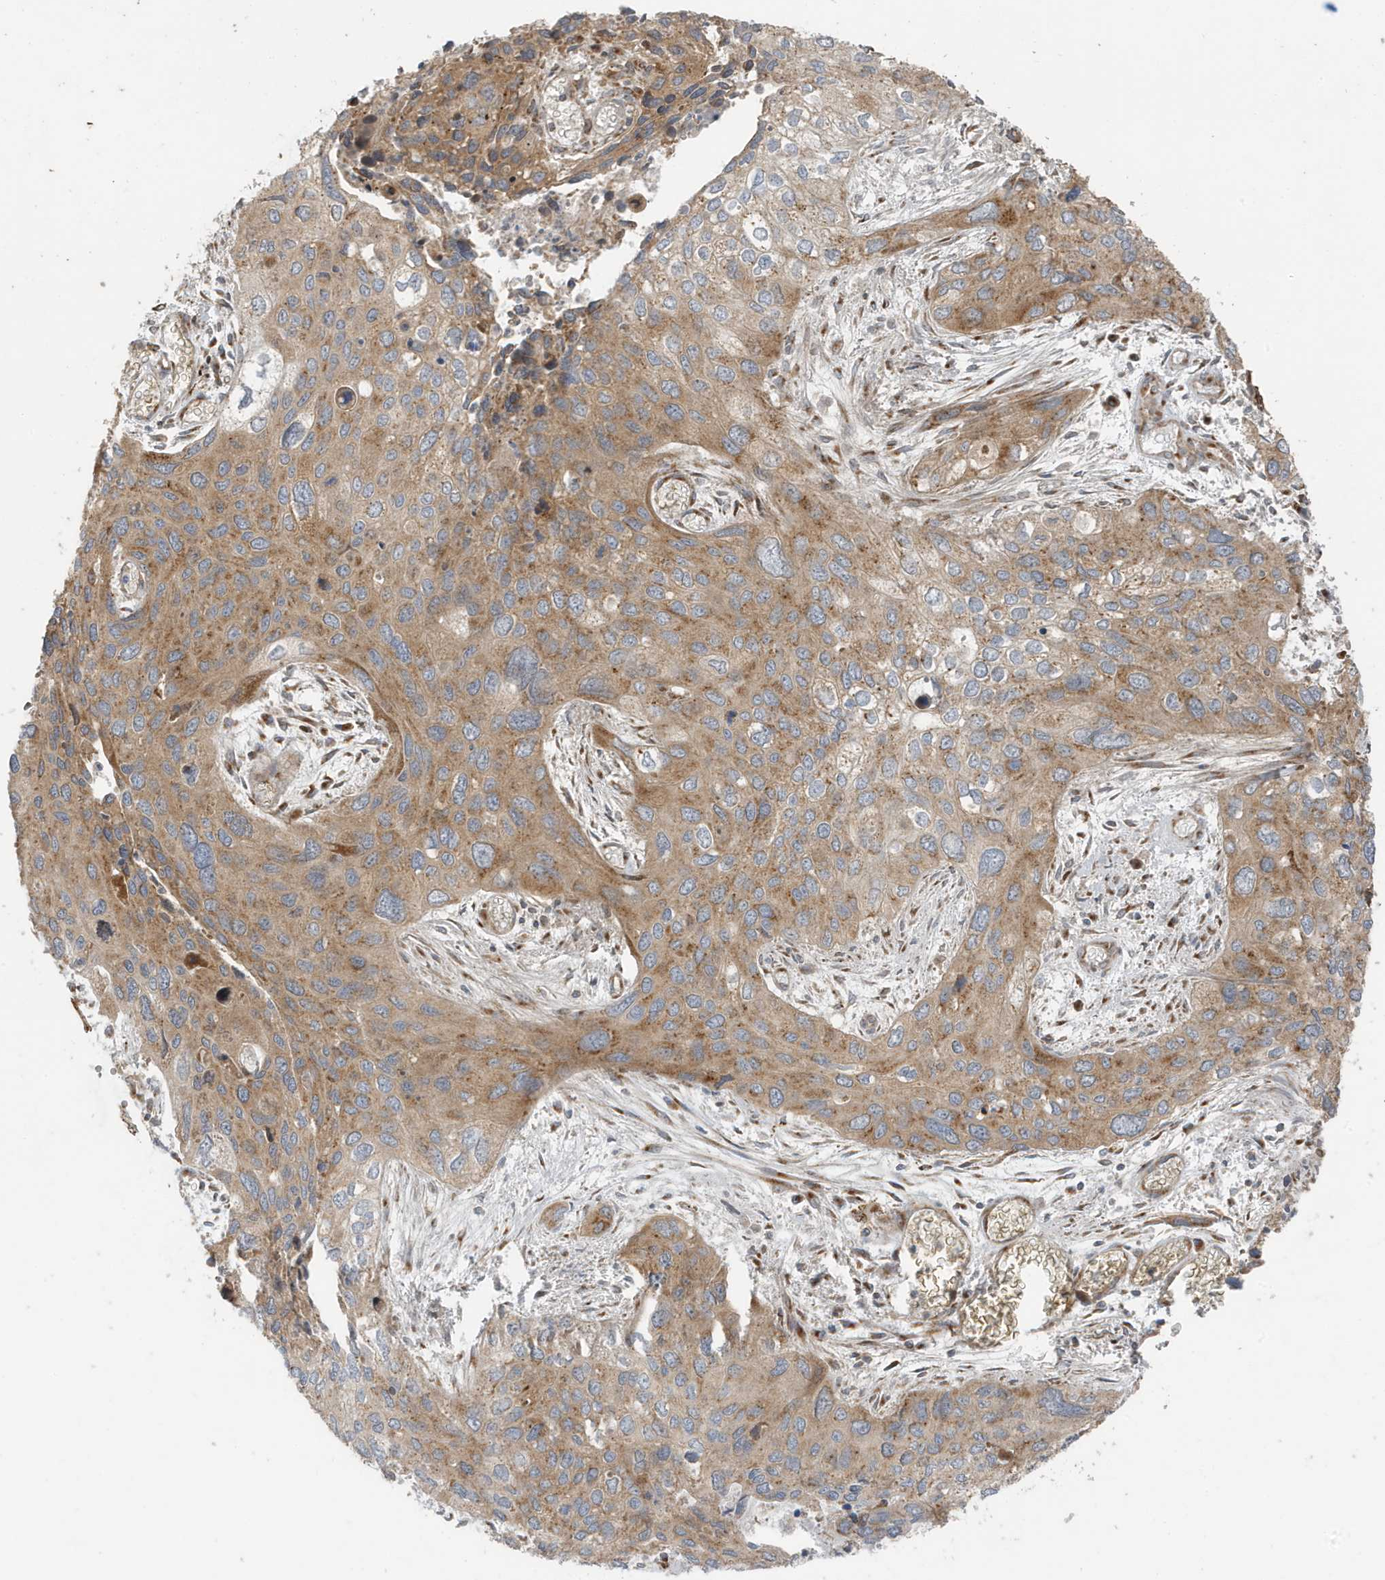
{"staining": {"intensity": "moderate", "quantity": ">75%", "location": "cytoplasmic/membranous"}, "tissue": "cervical cancer", "cell_type": "Tumor cells", "image_type": "cancer", "snomed": [{"axis": "morphology", "description": "Squamous cell carcinoma, NOS"}, {"axis": "topography", "description": "Cervix"}], "caption": "Immunohistochemical staining of cervical cancer reveals medium levels of moderate cytoplasmic/membranous protein expression in about >75% of tumor cells.", "gene": "GOLGA4", "patient": {"sex": "female", "age": 55}}